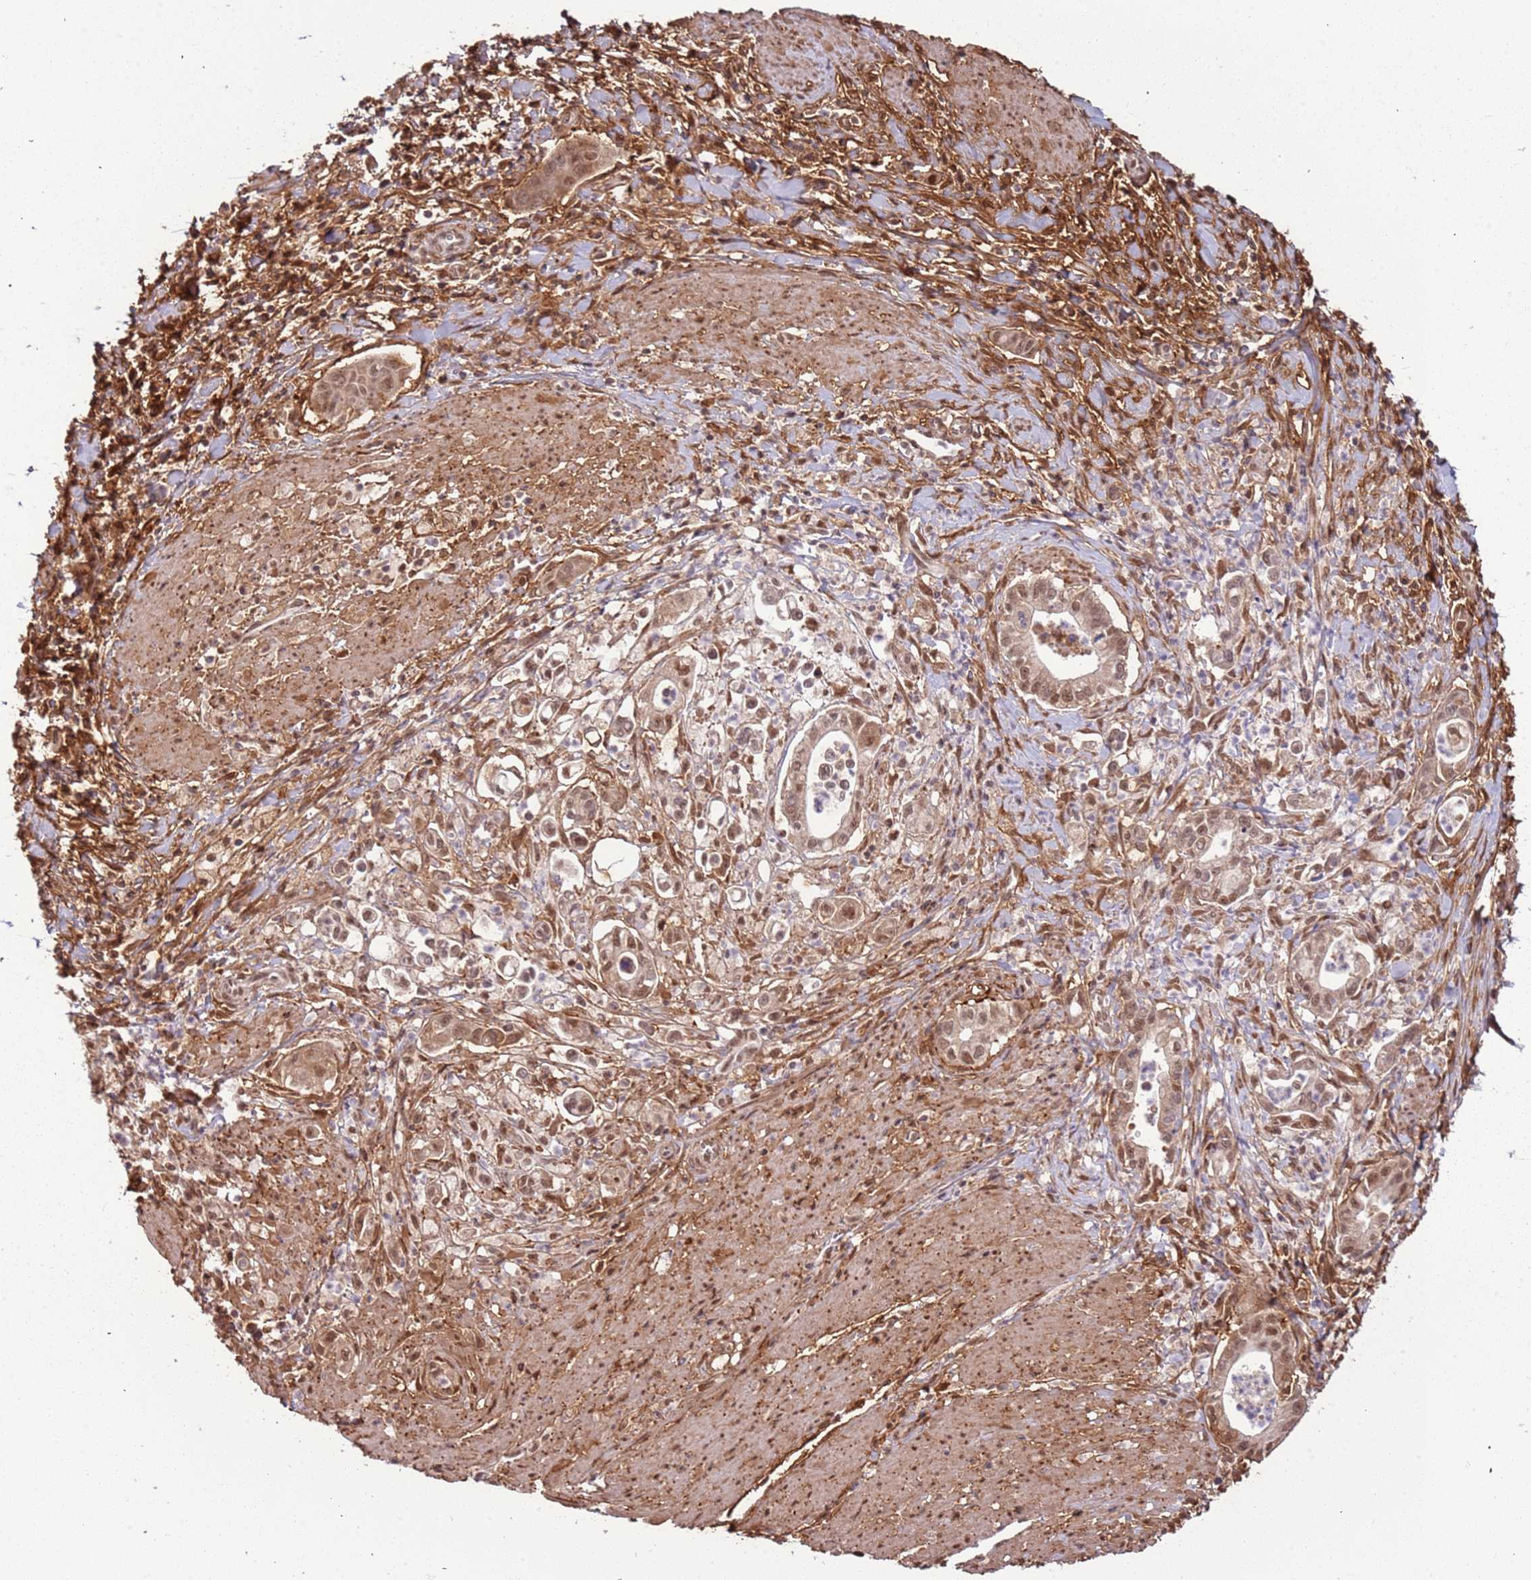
{"staining": {"intensity": "moderate", "quantity": ">75%", "location": "nuclear"}, "tissue": "pancreatic cancer", "cell_type": "Tumor cells", "image_type": "cancer", "snomed": [{"axis": "morphology", "description": "Adenocarcinoma, NOS"}, {"axis": "topography", "description": "Pancreas"}], "caption": "Adenocarcinoma (pancreatic) stained with IHC exhibits moderate nuclear positivity in approximately >75% of tumor cells.", "gene": "POLR3H", "patient": {"sex": "male", "age": 78}}